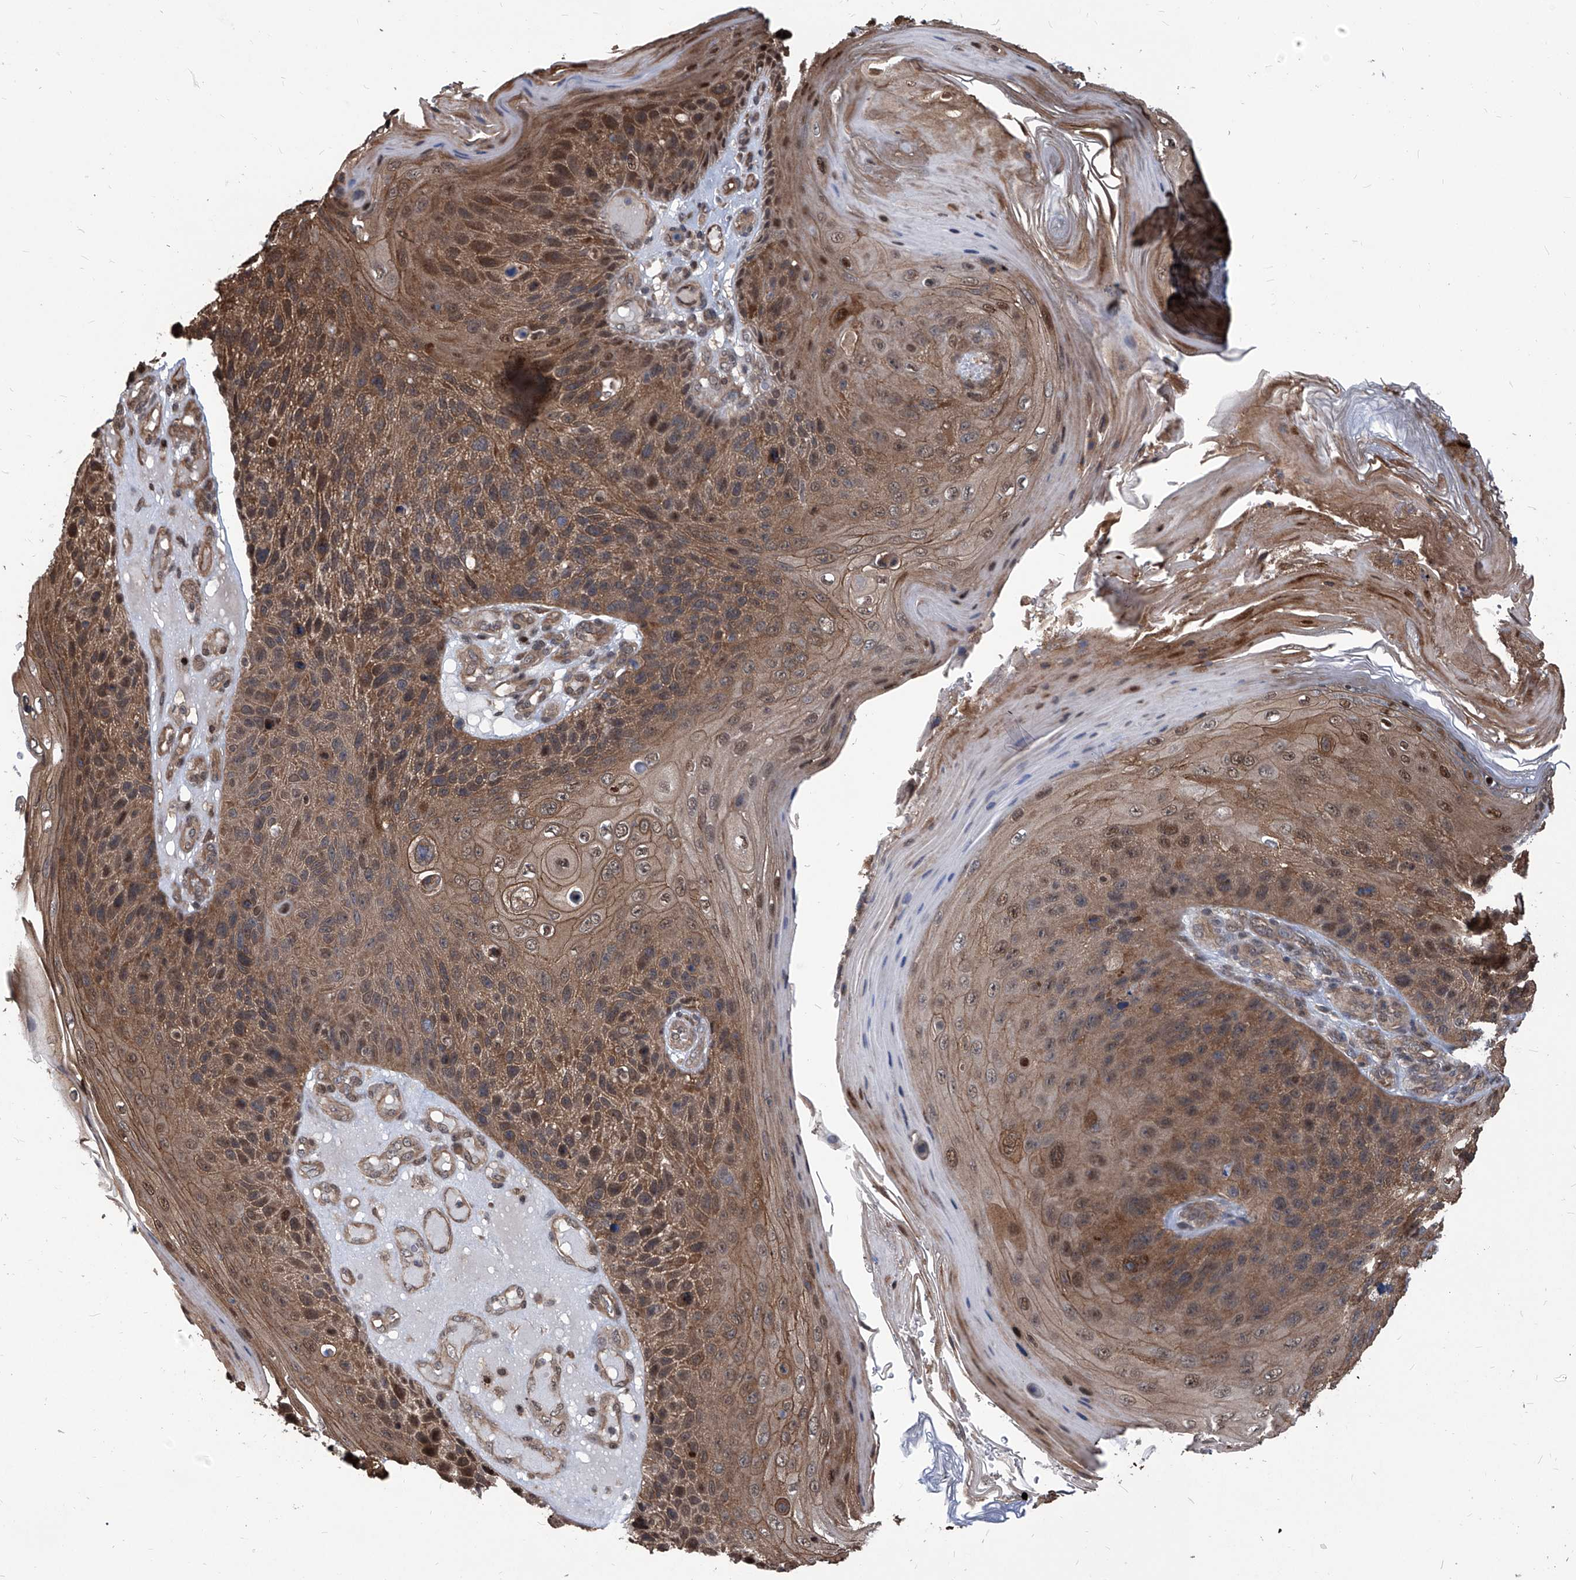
{"staining": {"intensity": "moderate", "quantity": ">75%", "location": "cytoplasmic/membranous,nuclear"}, "tissue": "skin cancer", "cell_type": "Tumor cells", "image_type": "cancer", "snomed": [{"axis": "morphology", "description": "Squamous cell carcinoma, NOS"}, {"axis": "topography", "description": "Skin"}], "caption": "Skin cancer (squamous cell carcinoma) stained for a protein (brown) exhibits moderate cytoplasmic/membranous and nuclear positive staining in about >75% of tumor cells.", "gene": "PSMB1", "patient": {"sex": "female", "age": 88}}